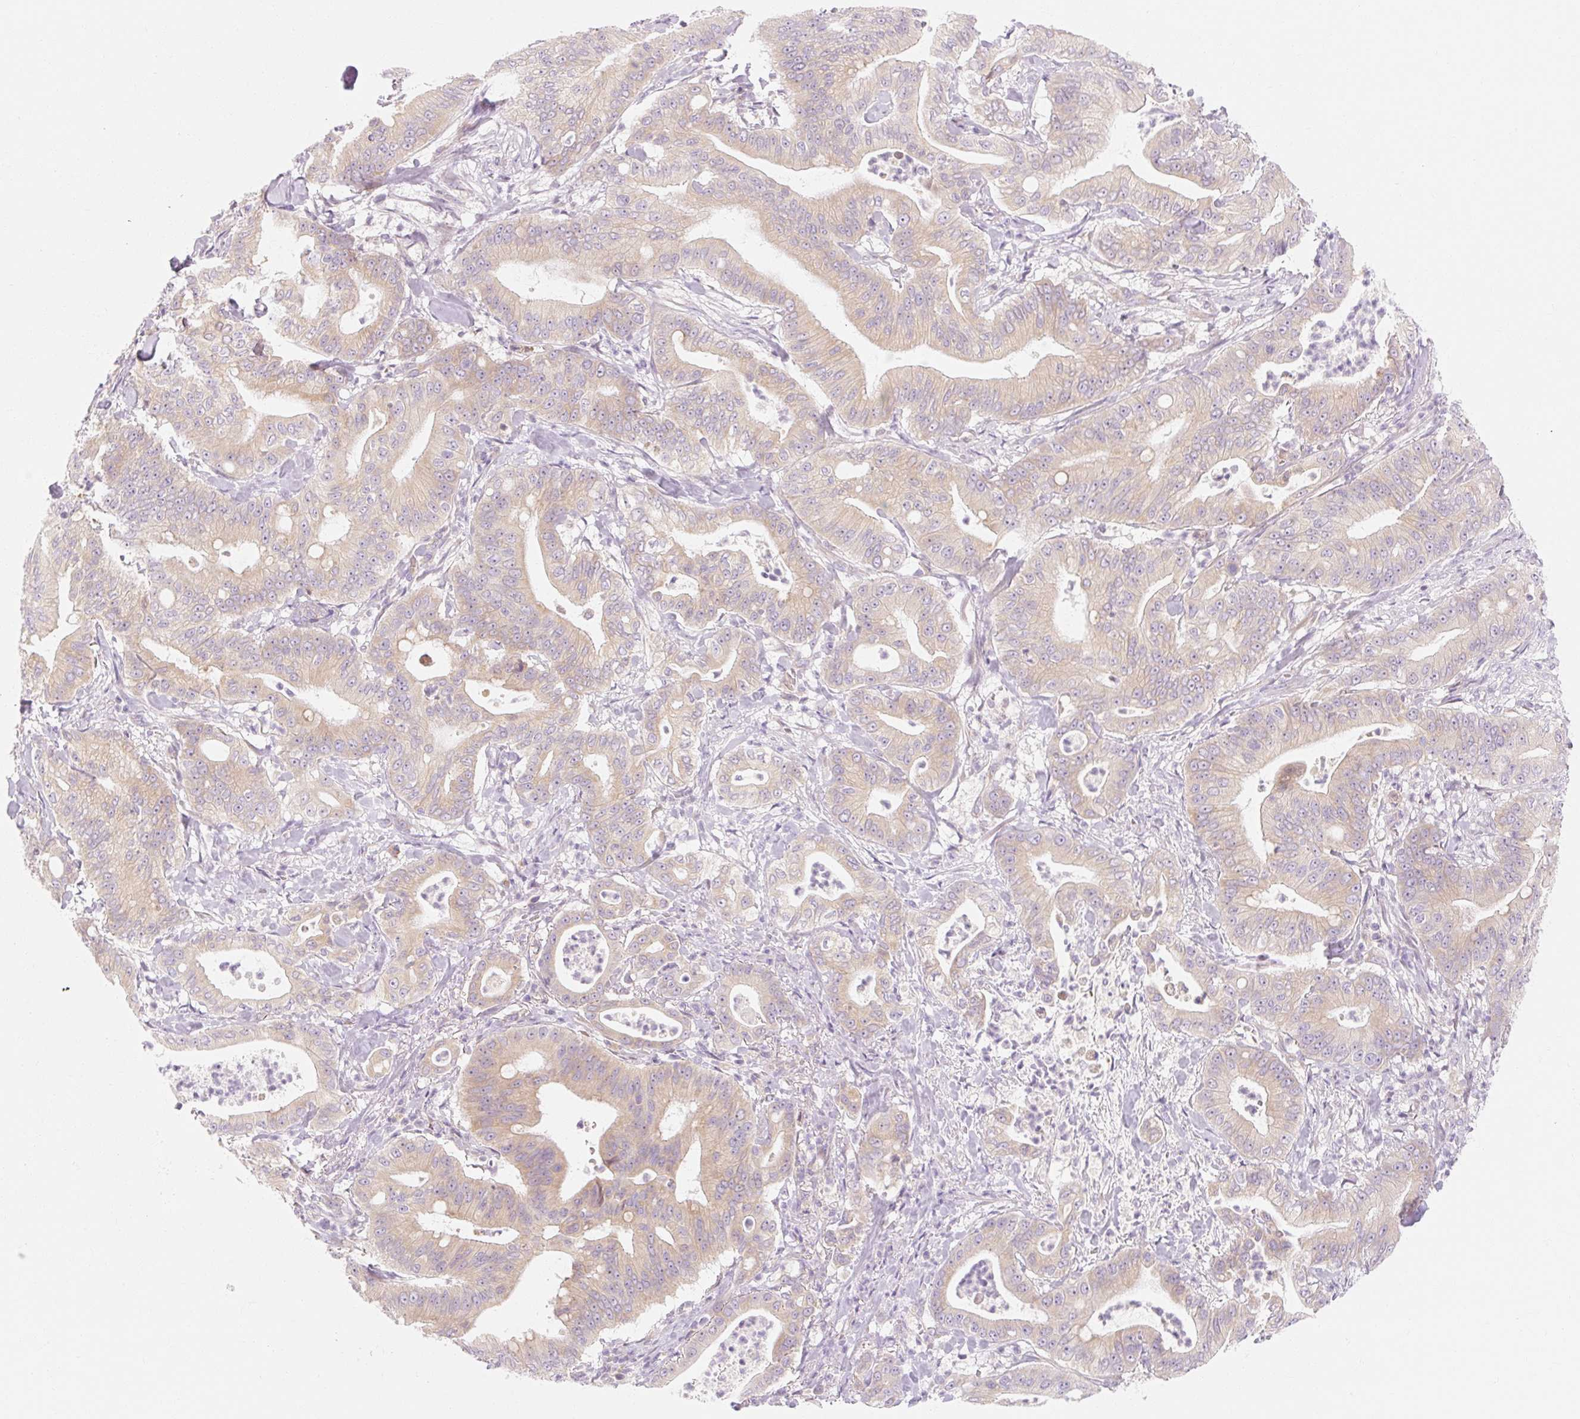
{"staining": {"intensity": "weak", "quantity": ">75%", "location": "cytoplasmic/membranous"}, "tissue": "pancreatic cancer", "cell_type": "Tumor cells", "image_type": "cancer", "snomed": [{"axis": "morphology", "description": "Adenocarcinoma, NOS"}, {"axis": "topography", "description": "Pancreas"}], "caption": "Weak cytoplasmic/membranous positivity for a protein is seen in about >75% of tumor cells of adenocarcinoma (pancreatic) using immunohistochemistry.", "gene": "MYO1D", "patient": {"sex": "male", "age": 71}}